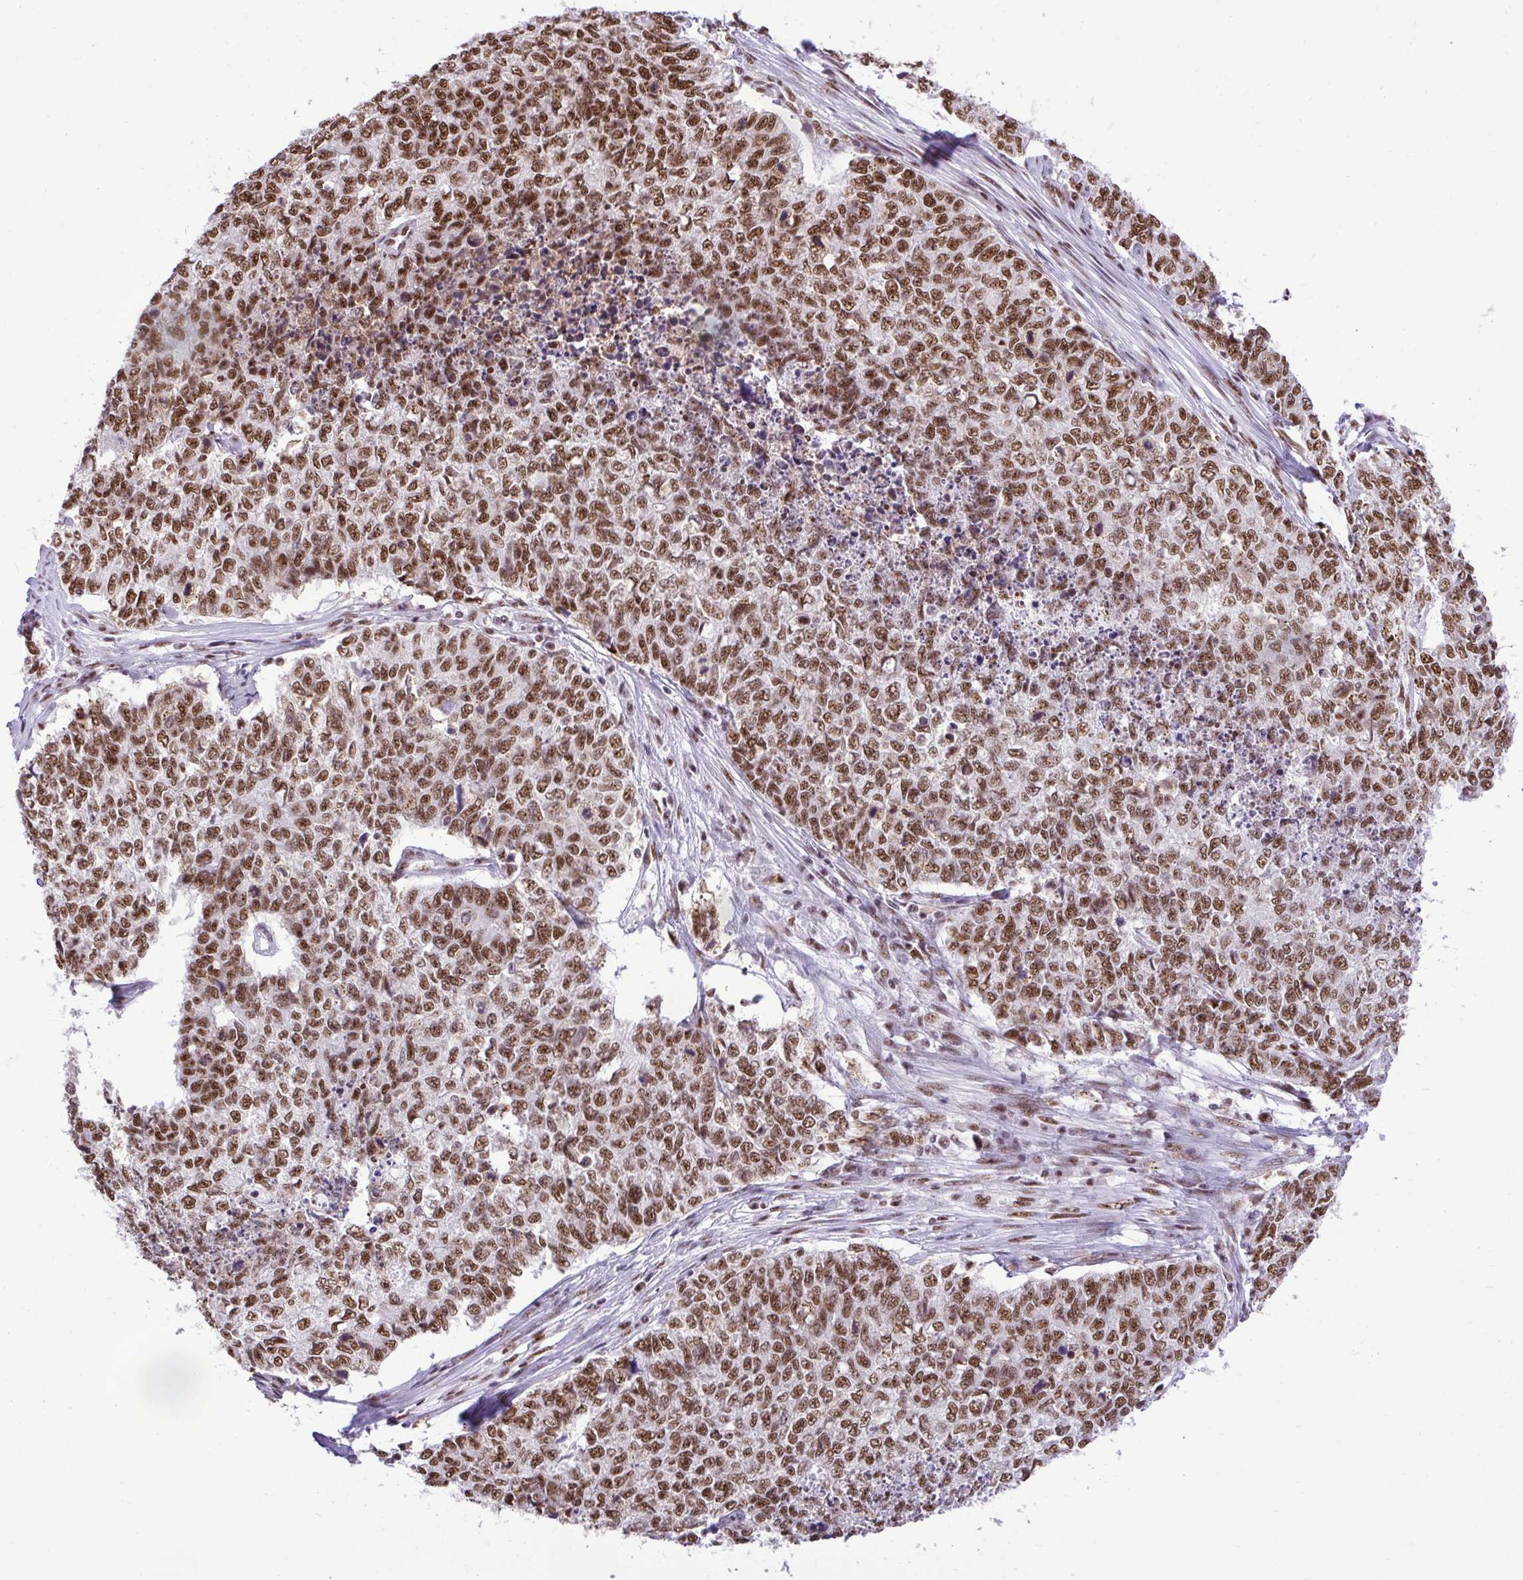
{"staining": {"intensity": "moderate", "quantity": ">75%", "location": "nuclear"}, "tissue": "cervical cancer", "cell_type": "Tumor cells", "image_type": "cancer", "snomed": [{"axis": "morphology", "description": "Adenocarcinoma, NOS"}, {"axis": "topography", "description": "Cervix"}], "caption": "Adenocarcinoma (cervical) tissue reveals moderate nuclear positivity in about >75% of tumor cells, visualized by immunohistochemistry.", "gene": "PRPF19", "patient": {"sex": "female", "age": 63}}